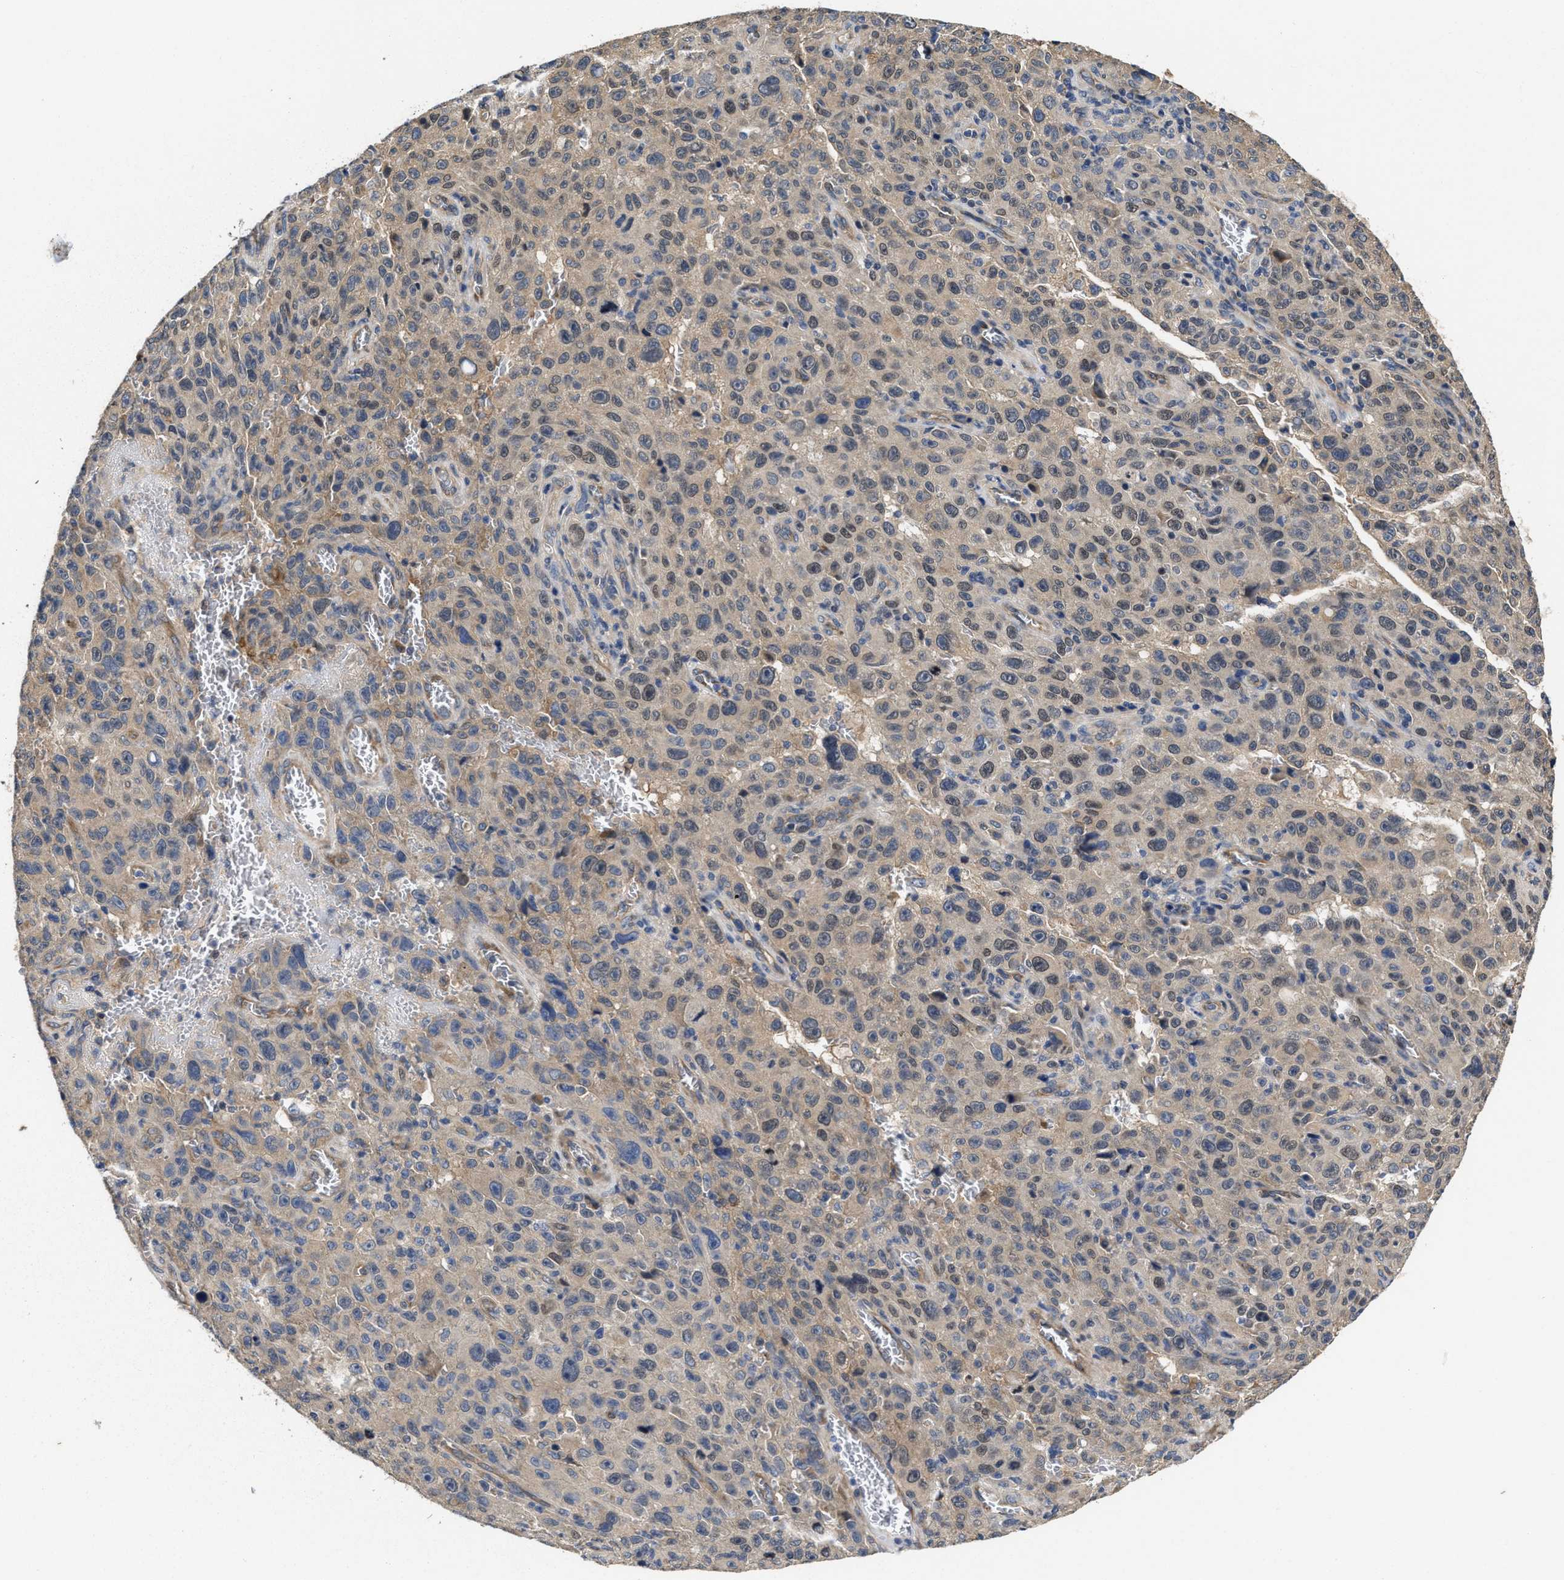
{"staining": {"intensity": "weak", "quantity": "<25%", "location": "cytoplasmic/membranous"}, "tissue": "melanoma", "cell_type": "Tumor cells", "image_type": "cancer", "snomed": [{"axis": "morphology", "description": "Malignant melanoma, NOS"}, {"axis": "topography", "description": "Skin"}], "caption": "A high-resolution image shows IHC staining of melanoma, which shows no significant staining in tumor cells.", "gene": "TRAF6", "patient": {"sex": "female", "age": 82}}